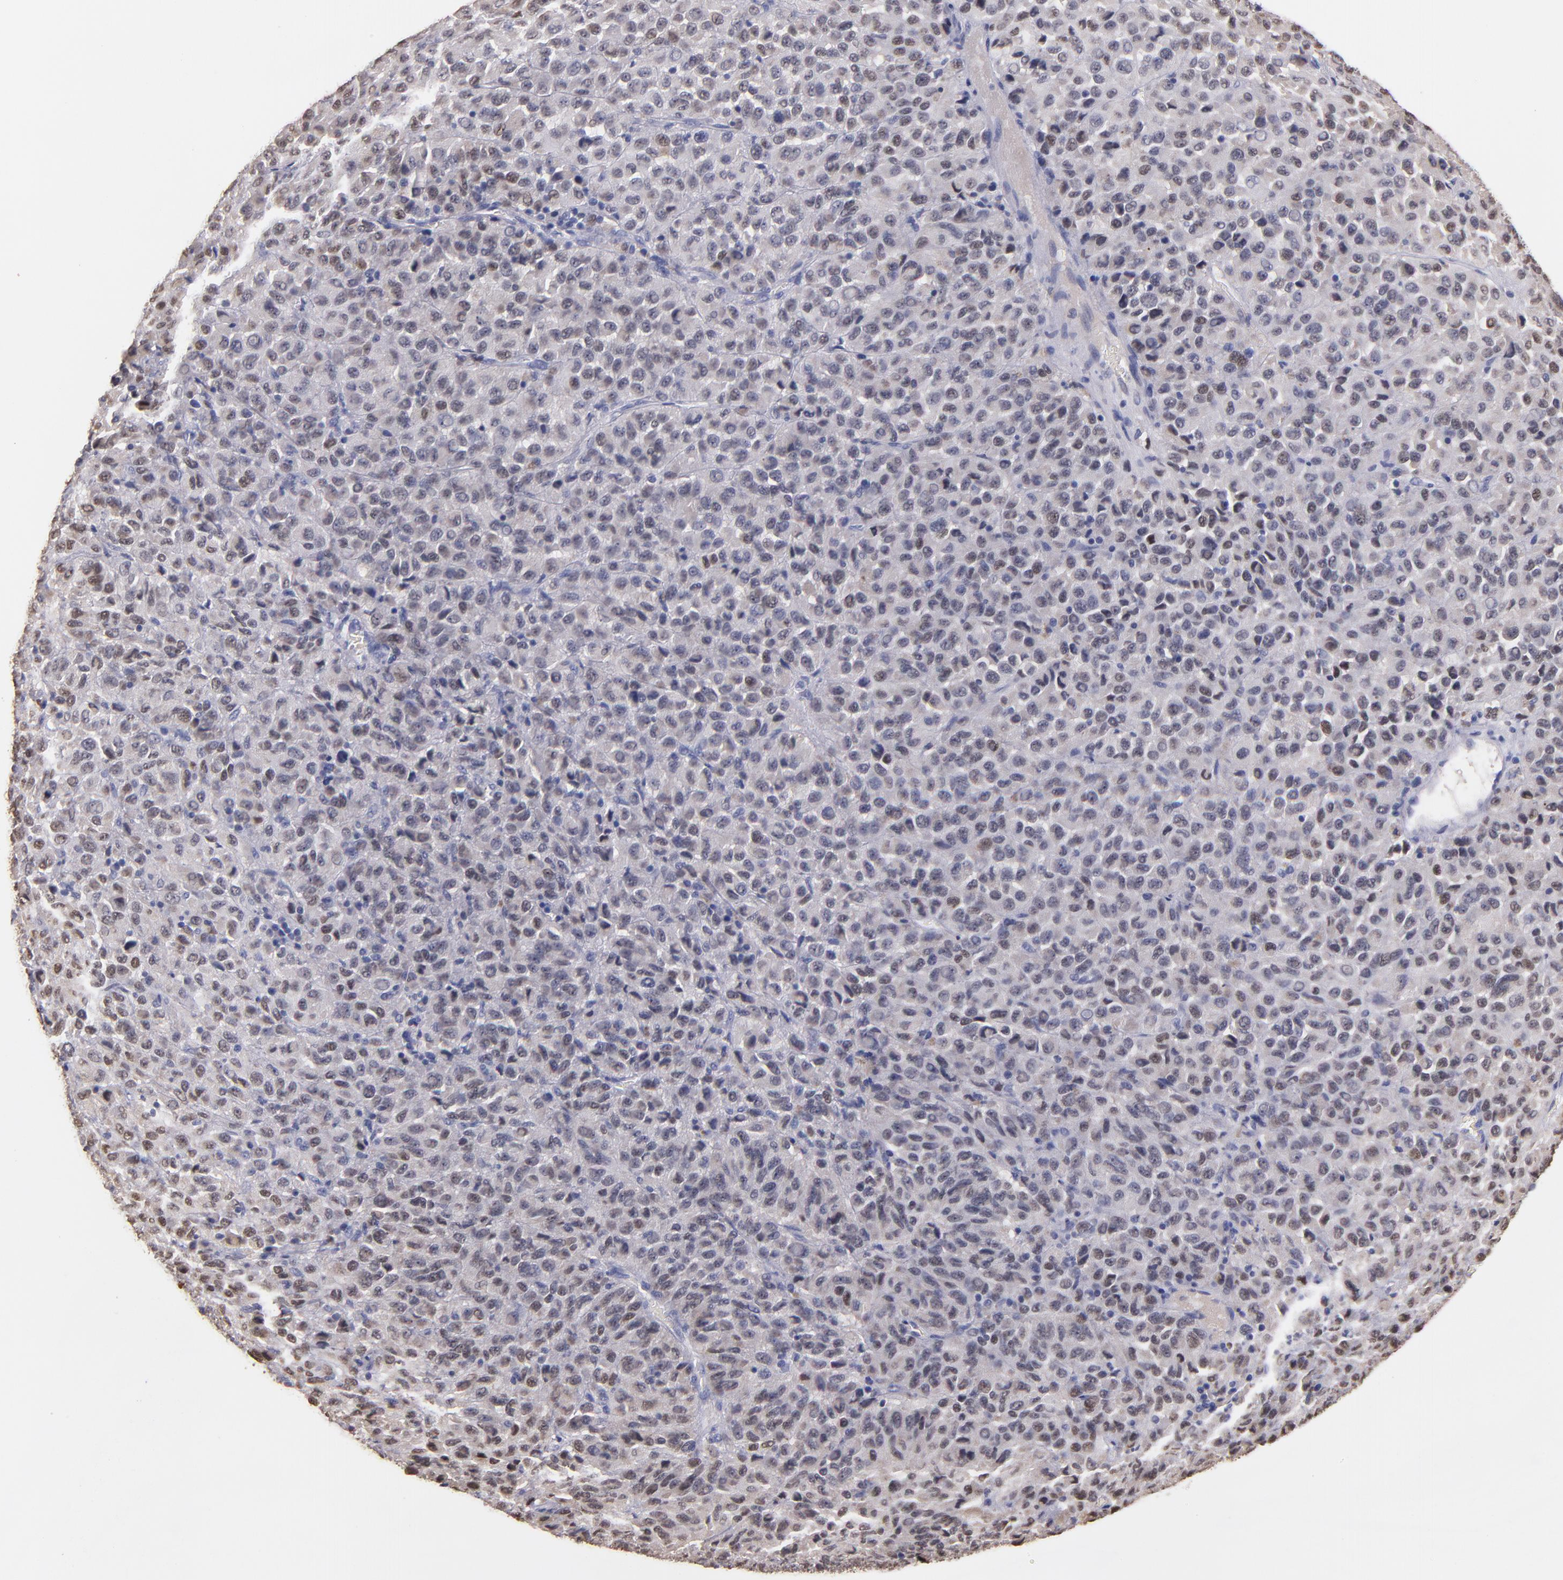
{"staining": {"intensity": "weak", "quantity": "<25%", "location": "nuclear"}, "tissue": "melanoma", "cell_type": "Tumor cells", "image_type": "cancer", "snomed": [{"axis": "morphology", "description": "Malignant melanoma, Metastatic site"}, {"axis": "topography", "description": "Lung"}], "caption": "Human malignant melanoma (metastatic site) stained for a protein using immunohistochemistry demonstrates no staining in tumor cells.", "gene": "SOX10", "patient": {"sex": "male", "age": 64}}